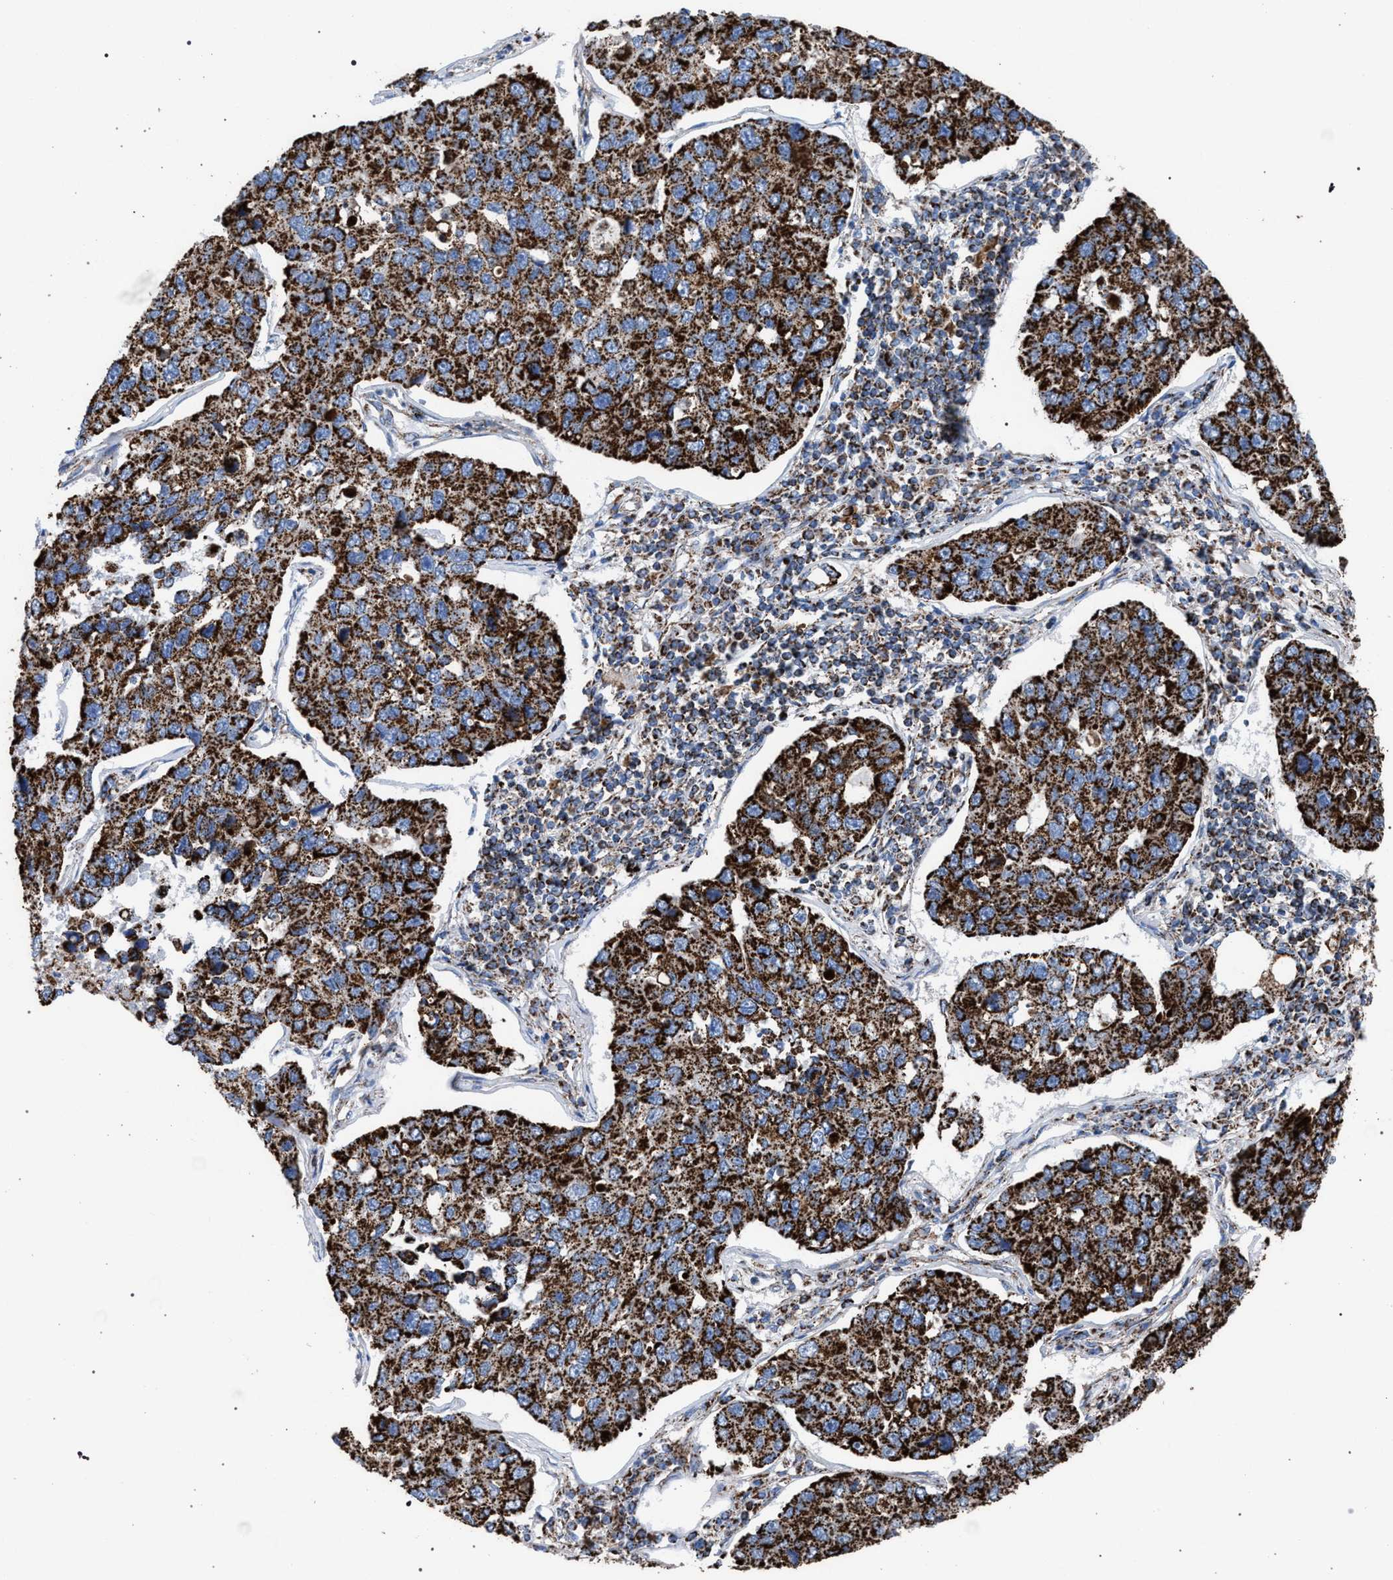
{"staining": {"intensity": "strong", "quantity": ">75%", "location": "cytoplasmic/membranous"}, "tissue": "lung cancer", "cell_type": "Tumor cells", "image_type": "cancer", "snomed": [{"axis": "morphology", "description": "Adenocarcinoma, NOS"}, {"axis": "topography", "description": "Lung"}], "caption": "Protein expression analysis of lung cancer (adenocarcinoma) displays strong cytoplasmic/membranous expression in about >75% of tumor cells.", "gene": "VPS13A", "patient": {"sex": "male", "age": 64}}